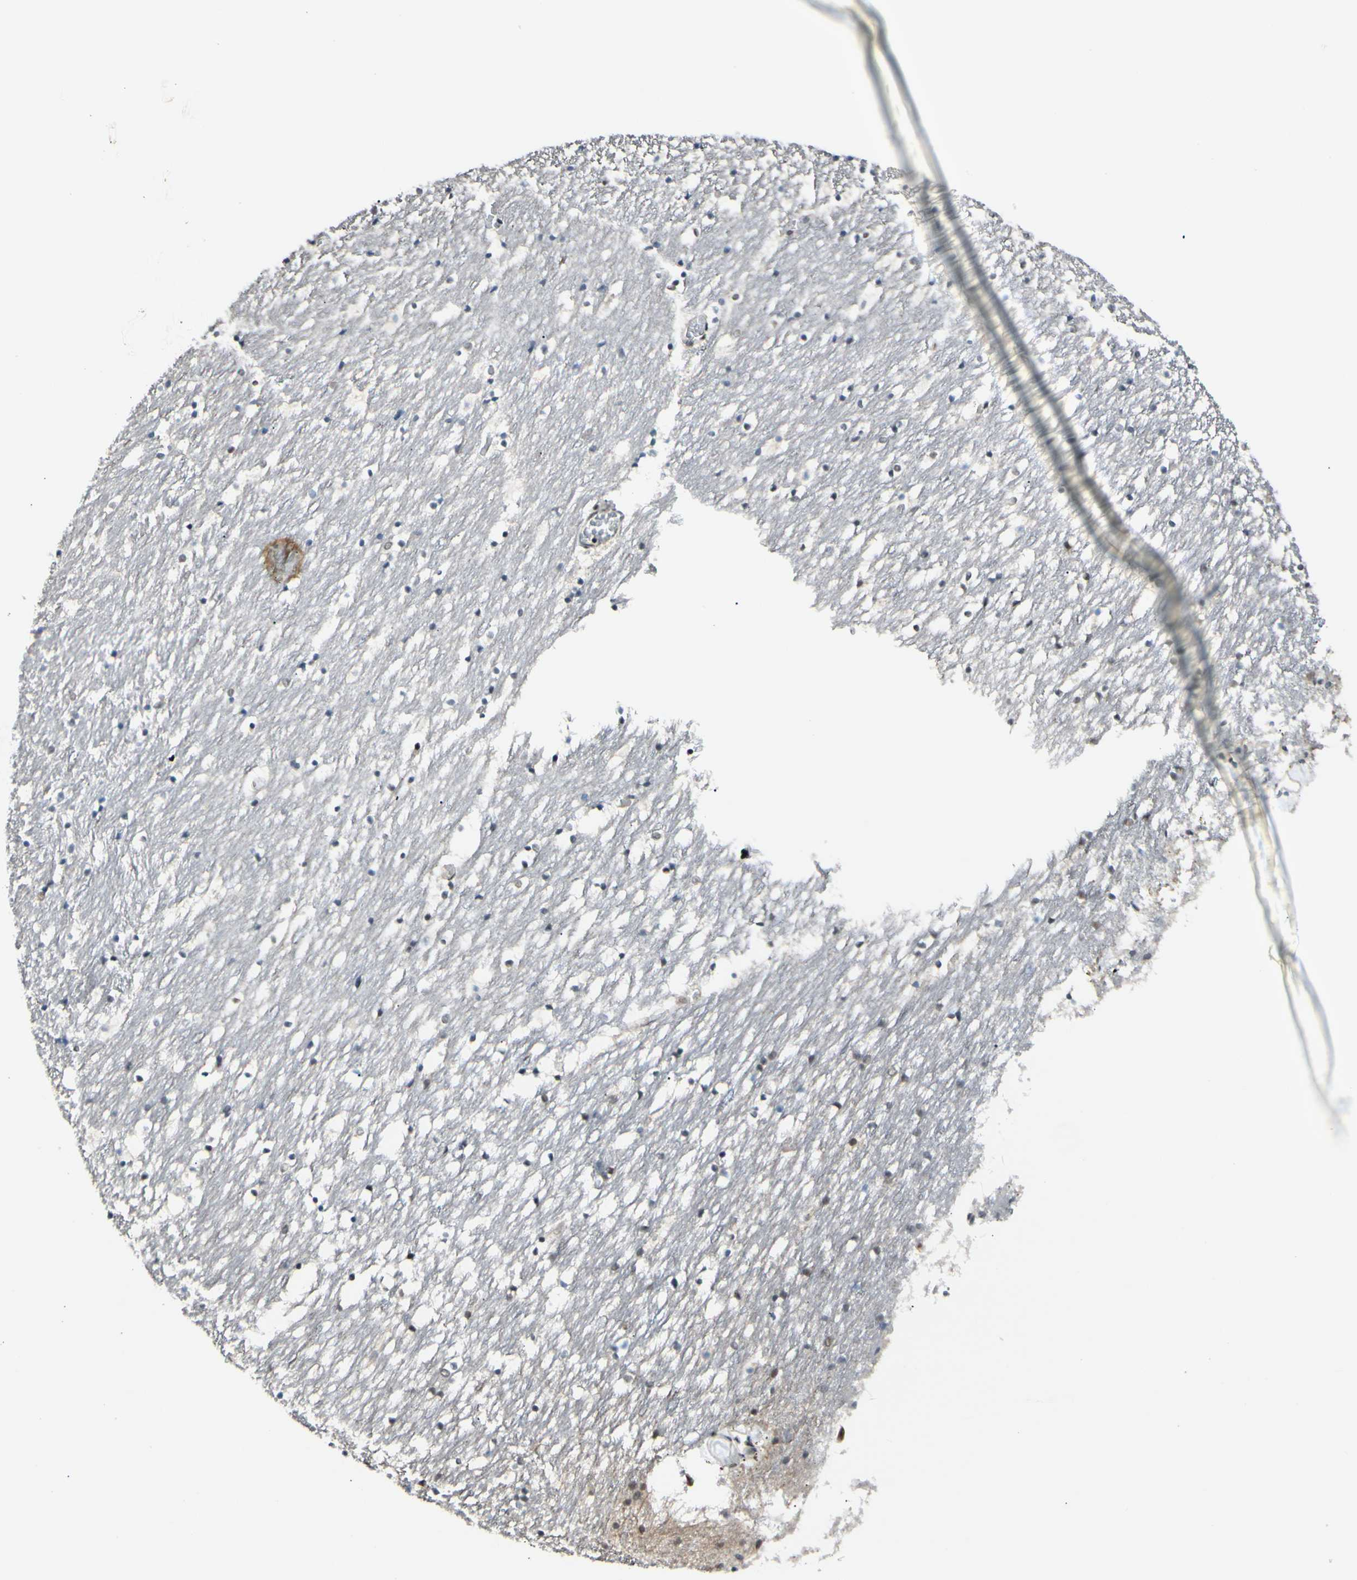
{"staining": {"intensity": "negative", "quantity": "none", "location": "none"}, "tissue": "caudate", "cell_type": "Glial cells", "image_type": "normal", "snomed": [{"axis": "morphology", "description": "Normal tissue, NOS"}, {"axis": "topography", "description": "Lateral ventricle wall"}], "caption": "Photomicrograph shows no protein positivity in glial cells of normal caudate.", "gene": "BRMS1", "patient": {"sex": "male", "age": 45}}